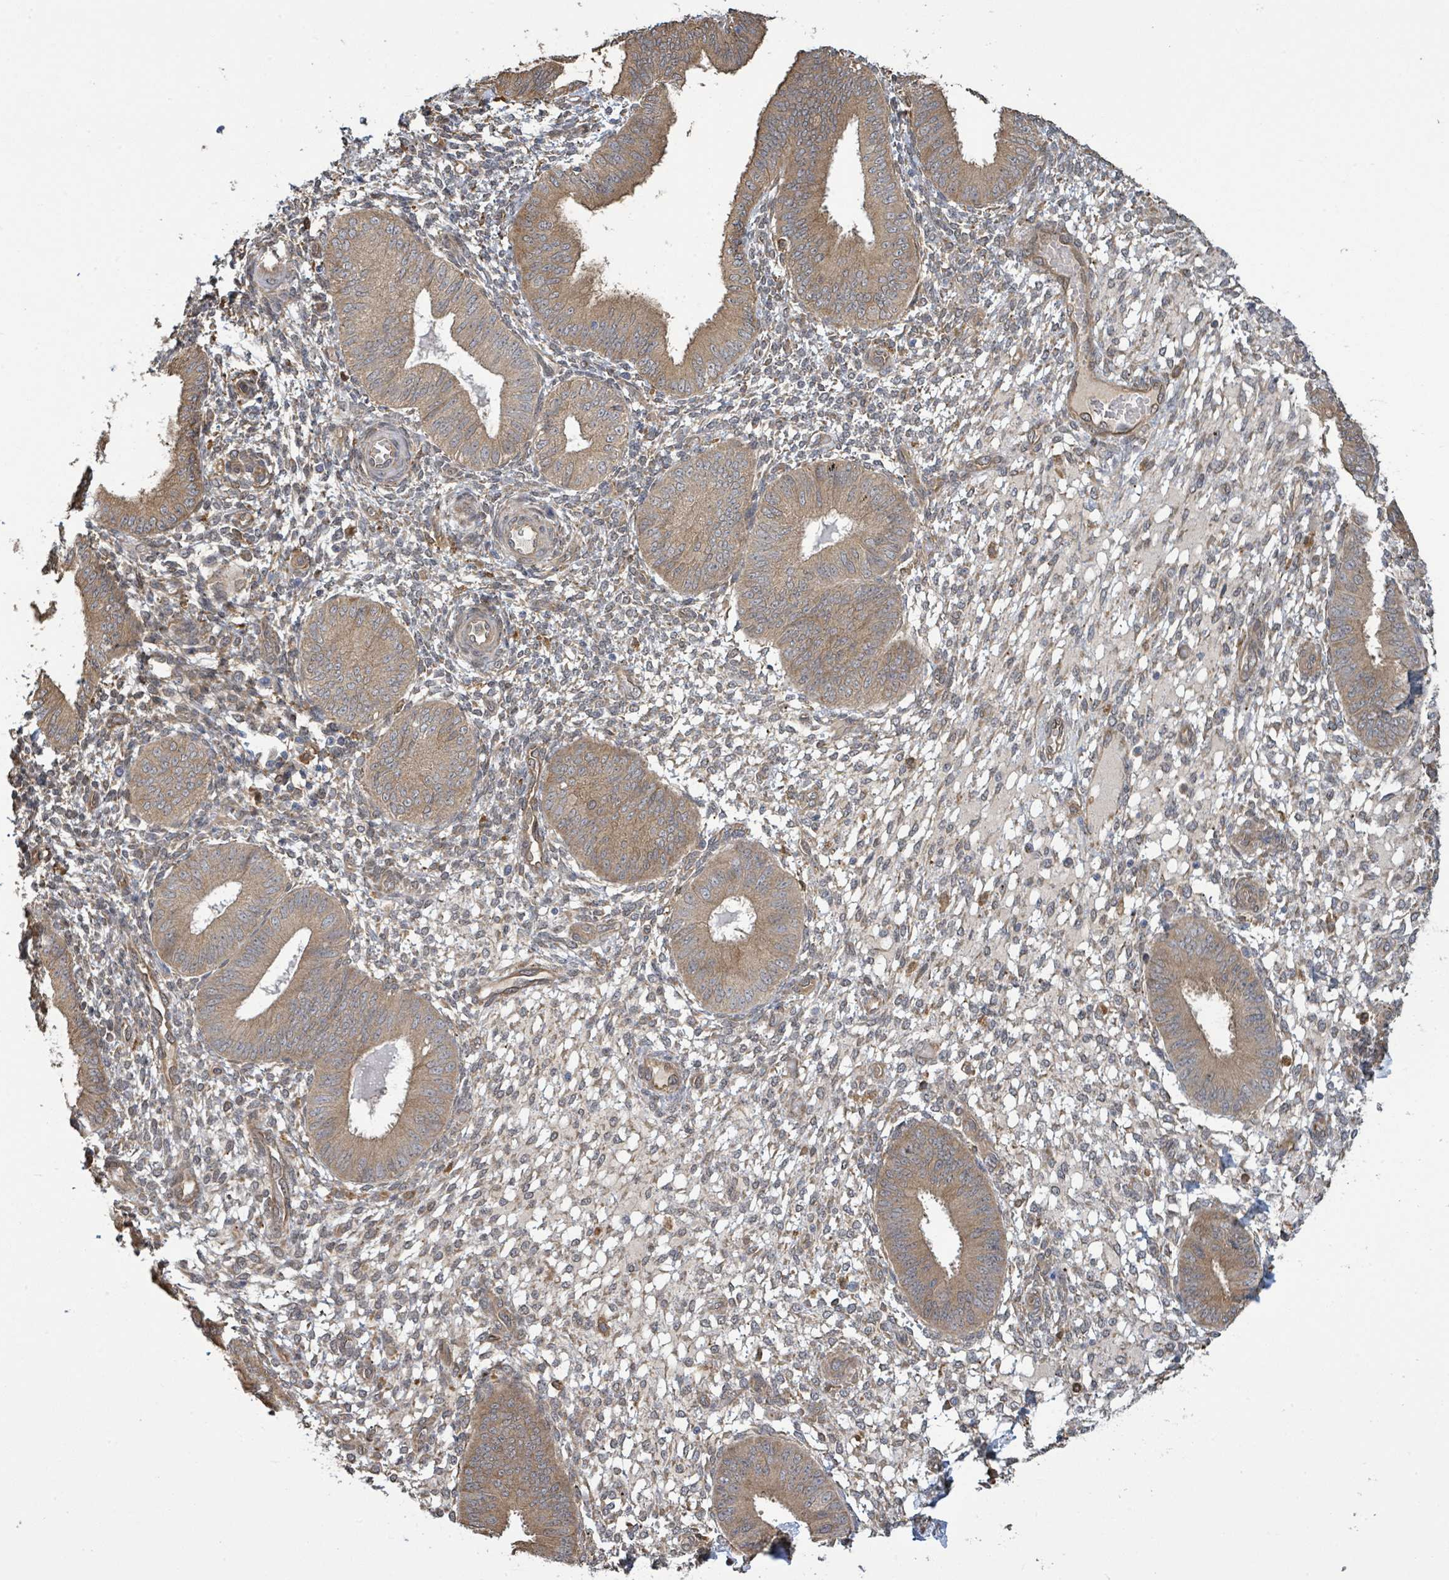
{"staining": {"intensity": "weak", "quantity": "25%-75%", "location": "cytoplasmic/membranous"}, "tissue": "endometrium", "cell_type": "Cells in endometrial stroma", "image_type": "normal", "snomed": [{"axis": "morphology", "description": "Normal tissue, NOS"}, {"axis": "topography", "description": "Endometrium"}], "caption": "Unremarkable endometrium exhibits weak cytoplasmic/membranous staining in approximately 25%-75% of cells in endometrial stroma, visualized by immunohistochemistry.", "gene": "ARPIN", "patient": {"sex": "female", "age": 49}}